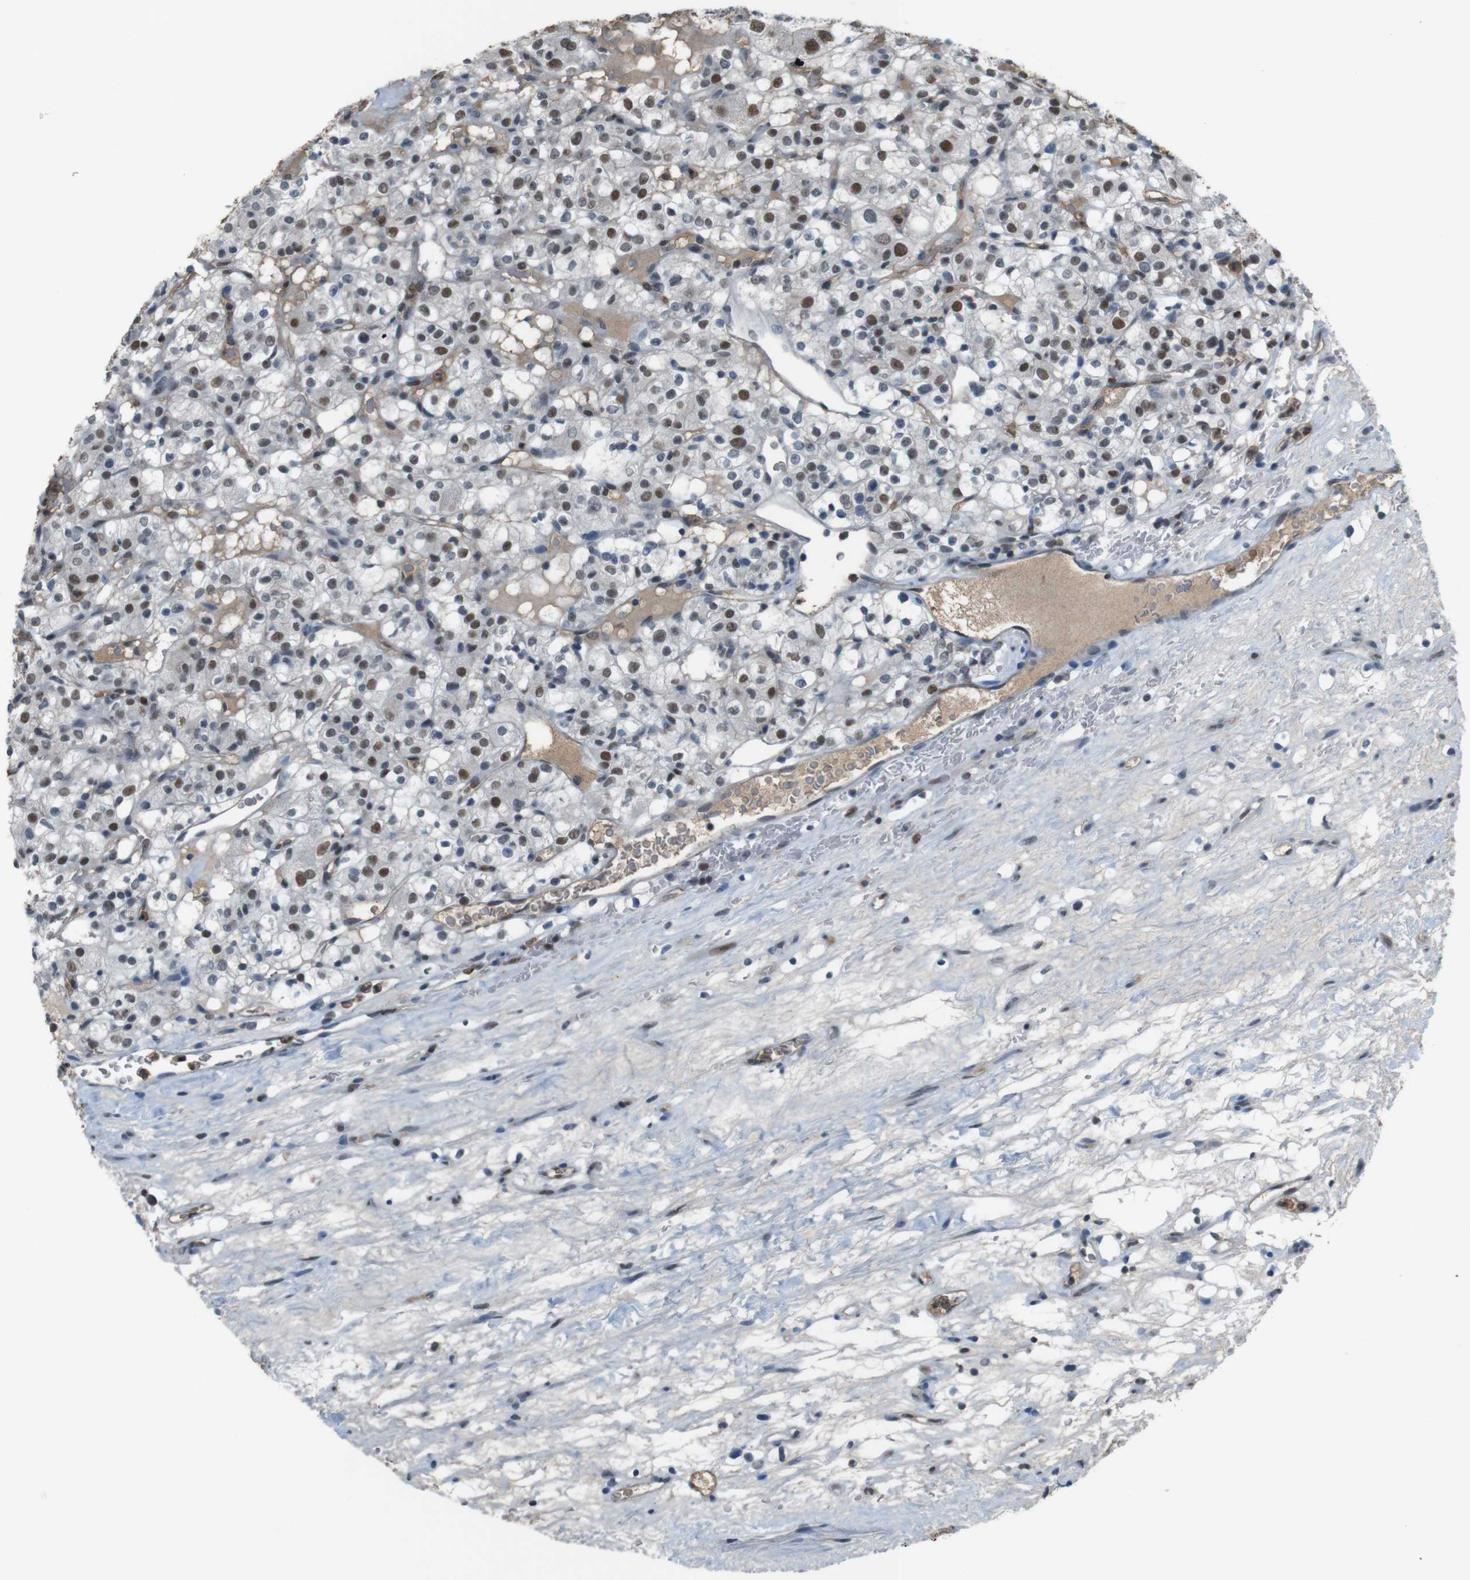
{"staining": {"intensity": "moderate", "quantity": ">75%", "location": "nuclear"}, "tissue": "renal cancer", "cell_type": "Tumor cells", "image_type": "cancer", "snomed": [{"axis": "morphology", "description": "Normal tissue, NOS"}, {"axis": "morphology", "description": "Adenocarcinoma, NOS"}, {"axis": "topography", "description": "Kidney"}], "caption": "Adenocarcinoma (renal) stained with a brown dye exhibits moderate nuclear positive staining in approximately >75% of tumor cells.", "gene": "SUB1", "patient": {"sex": "female", "age": 72}}